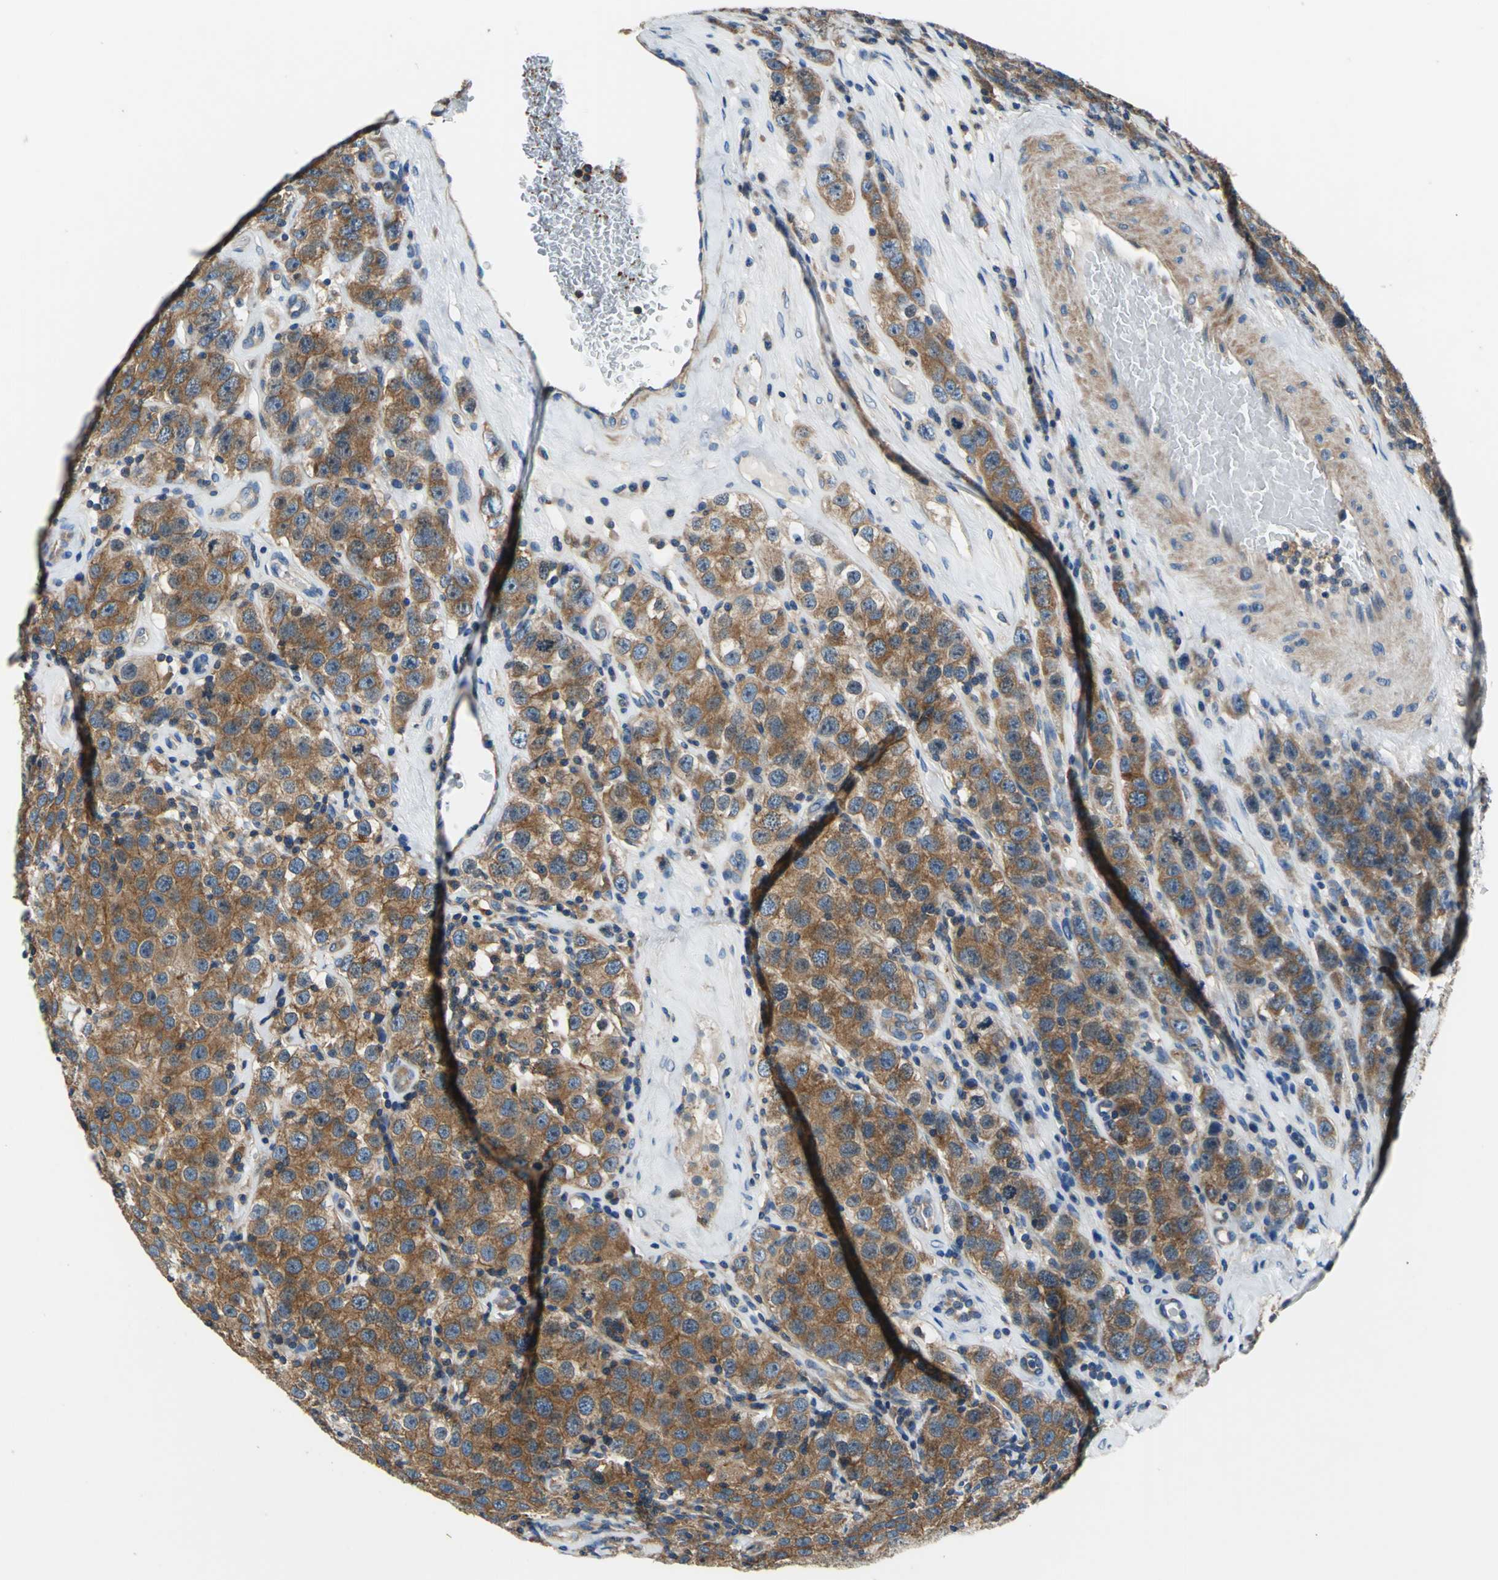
{"staining": {"intensity": "moderate", "quantity": ">75%", "location": "cytoplasmic/membranous"}, "tissue": "testis cancer", "cell_type": "Tumor cells", "image_type": "cancer", "snomed": [{"axis": "morphology", "description": "Seminoma, NOS"}, {"axis": "topography", "description": "Testis"}], "caption": "This image displays testis seminoma stained with immunohistochemistry to label a protein in brown. The cytoplasmic/membranous of tumor cells show moderate positivity for the protein. Nuclei are counter-stained blue.", "gene": "DDX3Y", "patient": {"sex": "male", "age": 52}}